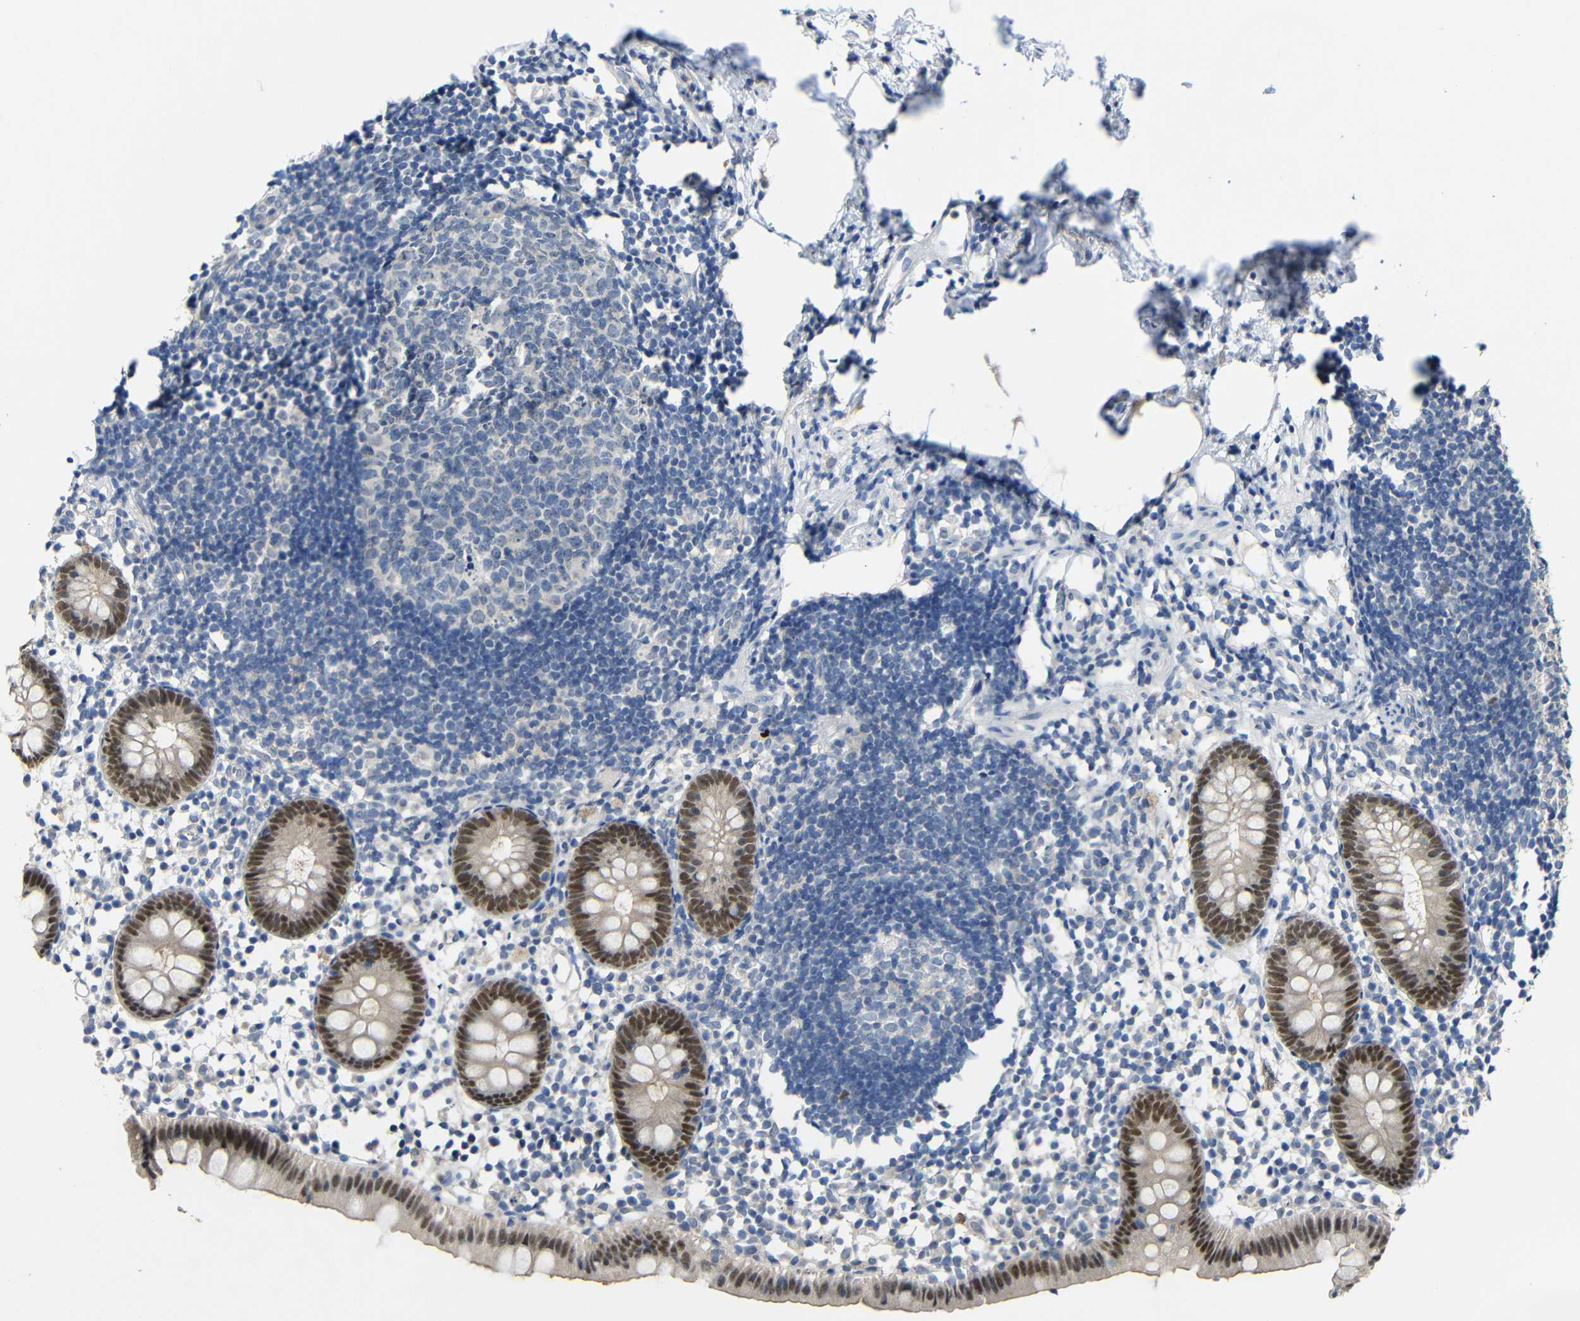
{"staining": {"intensity": "strong", "quantity": ">75%", "location": "nuclear"}, "tissue": "appendix", "cell_type": "Glandular cells", "image_type": "normal", "snomed": [{"axis": "morphology", "description": "Normal tissue, NOS"}, {"axis": "topography", "description": "Appendix"}], "caption": "A histopathology image of appendix stained for a protein exhibits strong nuclear brown staining in glandular cells. (Stains: DAB in brown, nuclei in blue, Microscopy: brightfield microscopy at high magnification).", "gene": "HNF1A", "patient": {"sex": "female", "age": 20}}